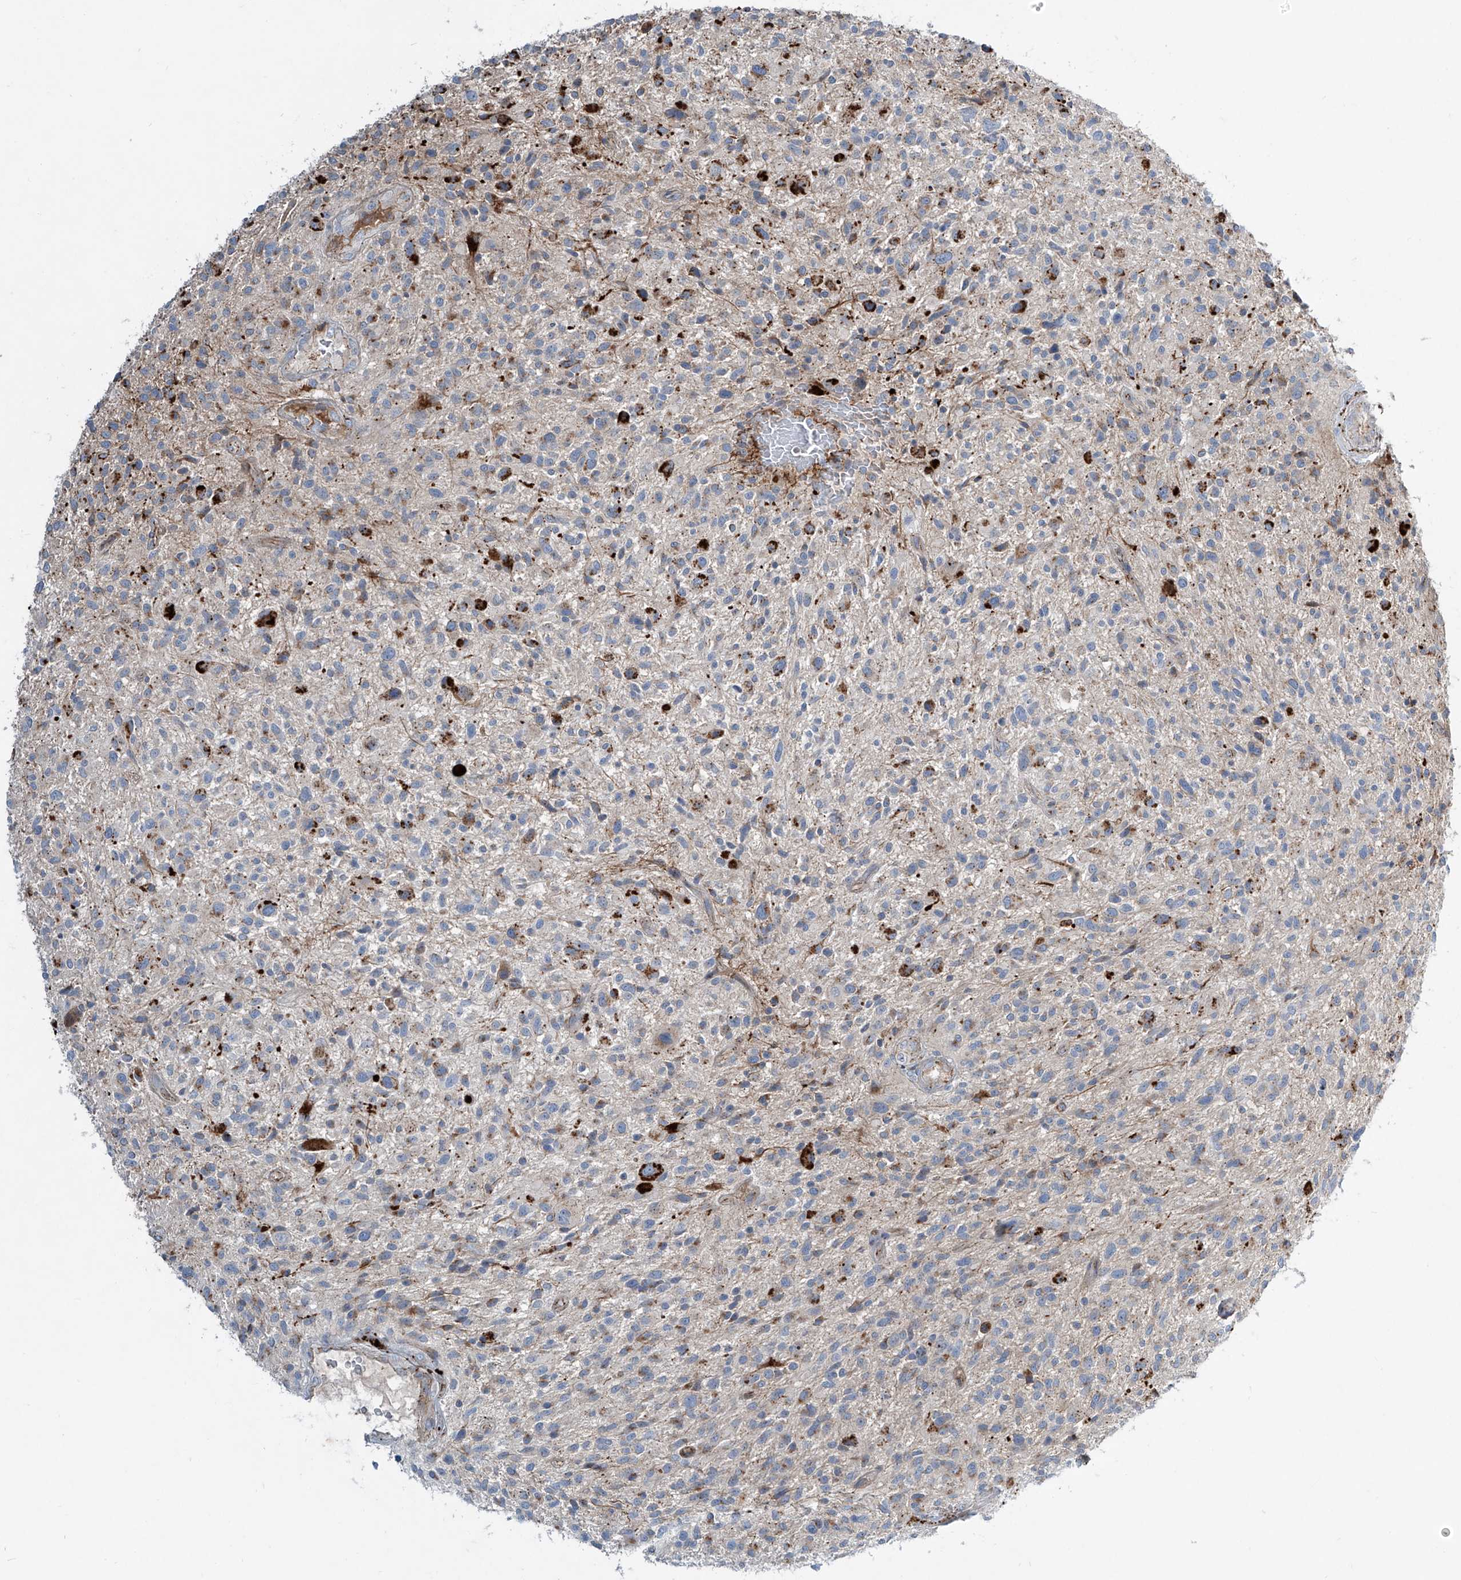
{"staining": {"intensity": "moderate", "quantity": "<25%", "location": "cytoplasmic/membranous"}, "tissue": "glioma", "cell_type": "Tumor cells", "image_type": "cancer", "snomed": [{"axis": "morphology", "description": "Glioma, malignant, High grade"}, {"axis": "topography", "description": "Brain"}], "caption": "Protein expression analysis of human glioma reveals moderate cytoplasmic/membranous staining in approximately <25% of tumor cells.", "gene": "CDH5", "patient": {"sex": "male", "age": 47}}